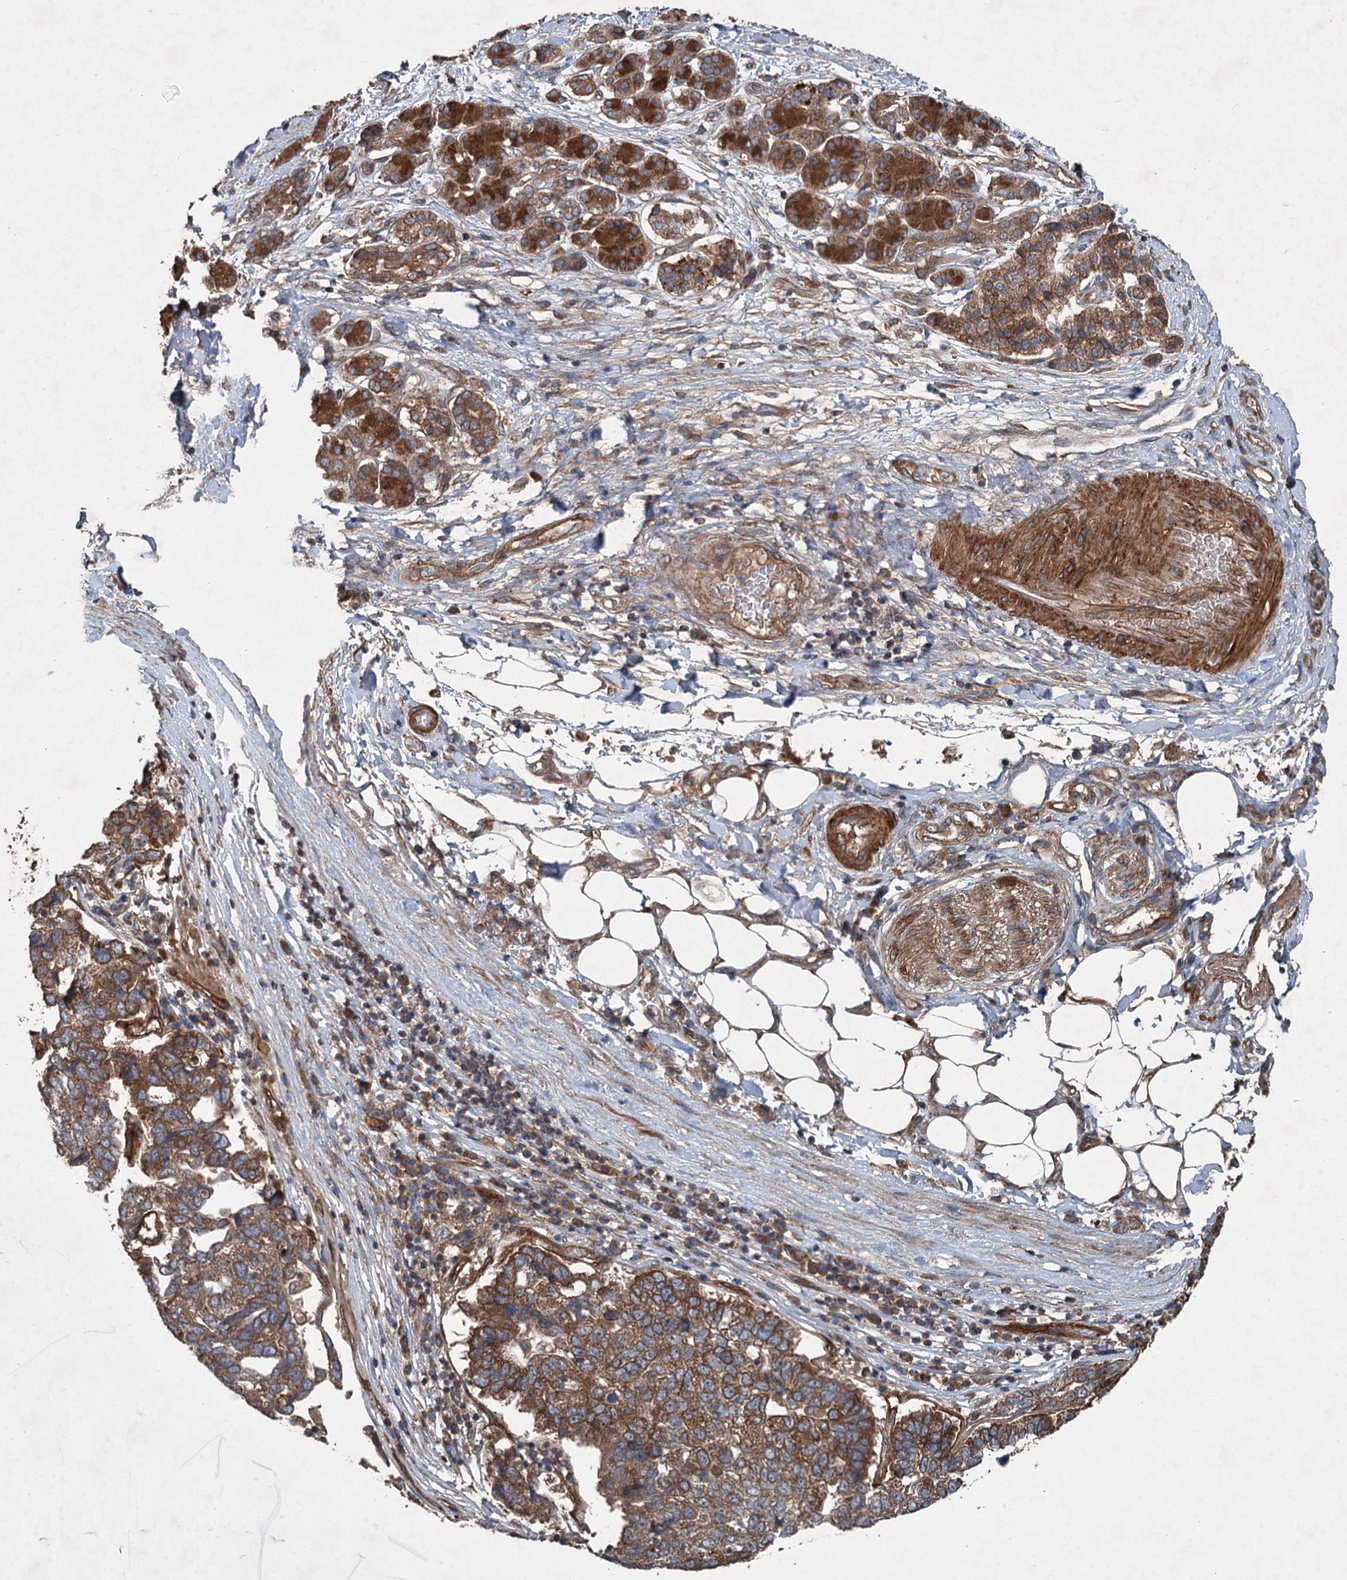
{"staining": {"intensity": "moderate", "quantity": ">75%", "location": "cytoplasmic/membranous"}, "tissue": "pancreatic cancer", "cell_type": "Tumor cells", "image_type": "cancer", "snomed": [{"axis": "morphology", "description": "Adenocarcinoma, NOS"}, {"axis": "topography", "description": "Pancreas"}], "caption": "This histopathology image displays pancreatic cancer stained with immunohistochemistry (IHC) to label a protein in brown. The cytoplasmic/membranous of tumor cells show moderate positivity for the protein. Nuclei are counter-stained blue.", "gene": "RNF214", "patient": {"sex": "female", "age": 61}}